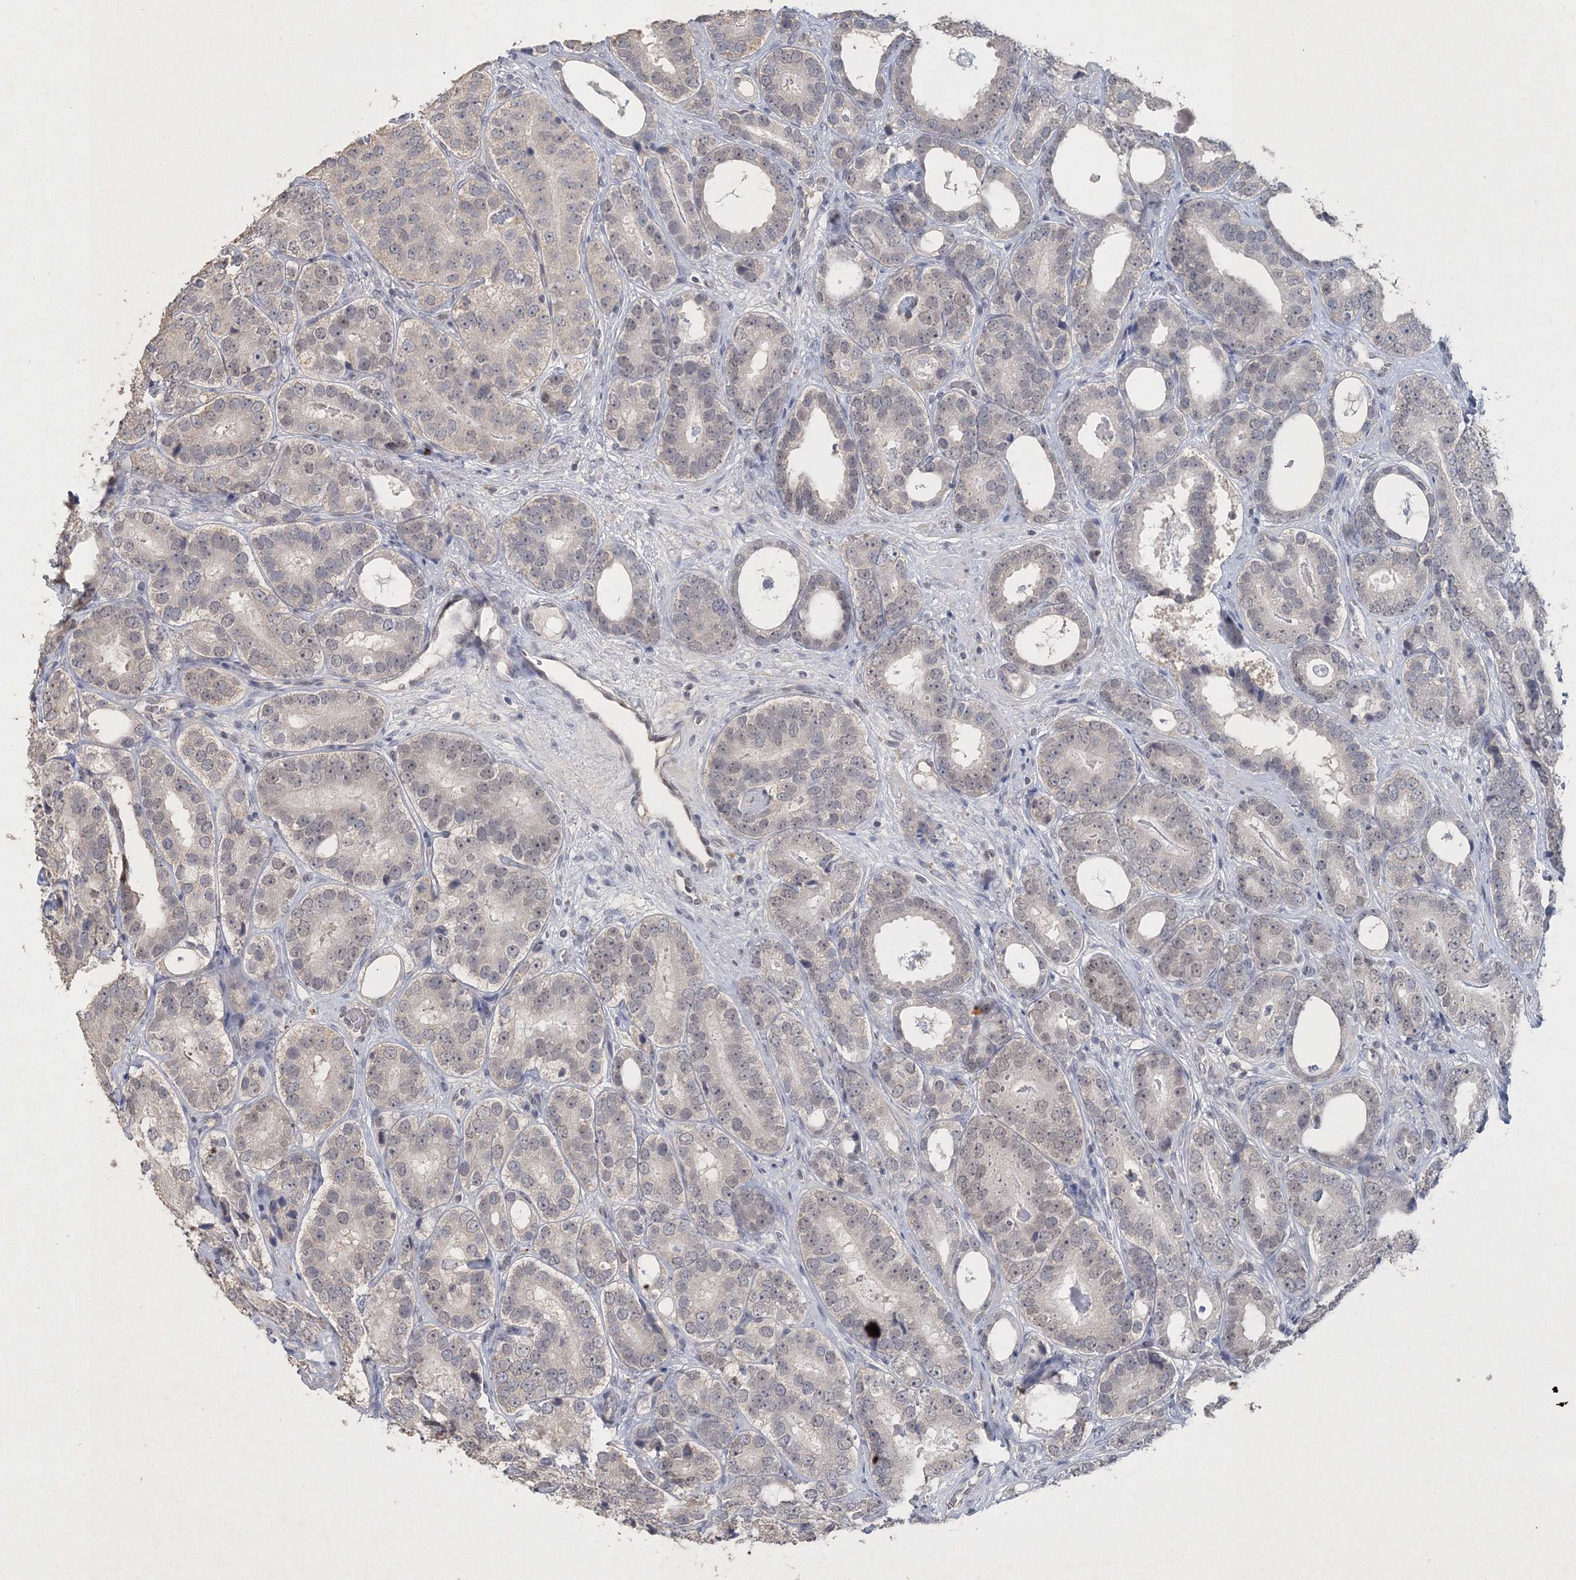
{"staining": {"intensity": "negative", "quantity": "none", "location": "none"}, "tissue": "prostate cancer", "cell_type": "Tumor cells", "image_type": "cancer", "snomed": [{"axis": "morphology", "description": "Adenocarcinoma, High grade"}, {"axis": "topography", "description": "Prostate"}], "caption": "Immunohistochemistry of human prostate cancer reveals no staining in tumor cells.", "gene": "UIMC1", "patient": {"sex": "male", "age": 56}}